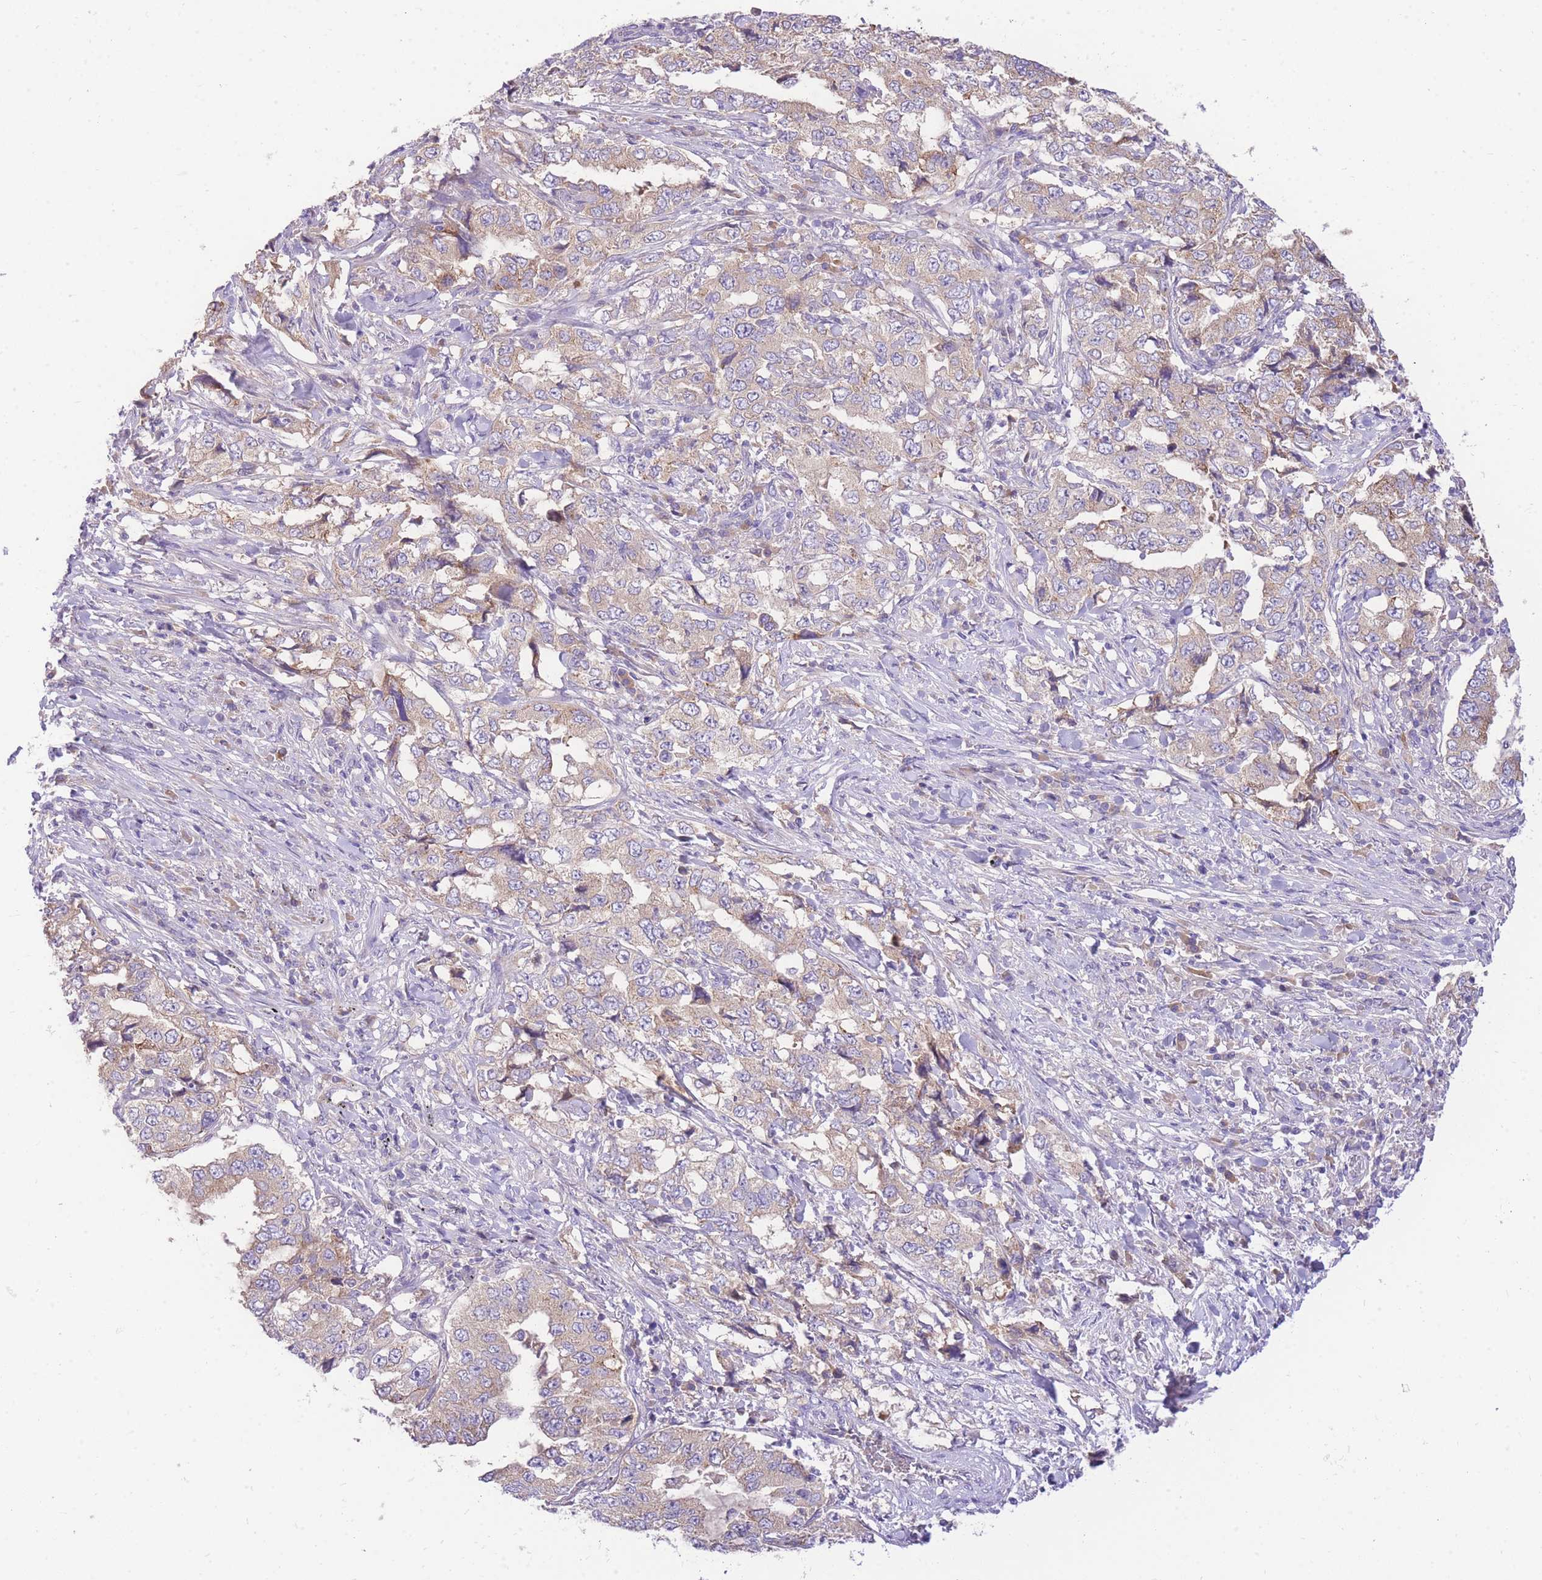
{"staining": {"intensity": "moderate", "quantity": "<25%", "location": "cytoplasmic/membranous"}, "tissue": "lung cancer", "cell_type": "Tumor cells", "image_type": "cancer", "snomed": [{"axis": "morphology", "description": "Adenocarcinoma, NOS"}, {"axis": "topography", "description": "Lung"}], "caption": "Immunohistochemistry histopathology image of neoplastic tissue: adenocarcinoma (lung) stained using immunohistochemistry demonstrates low levels of moderate protein expression localized specifically in the cytoplasmic/membranous of tumor cells, appearing as a cytoplasmic/membranous brown color.", "gene": "LIPH", "patient": {"sex": "female", "age": 51}}